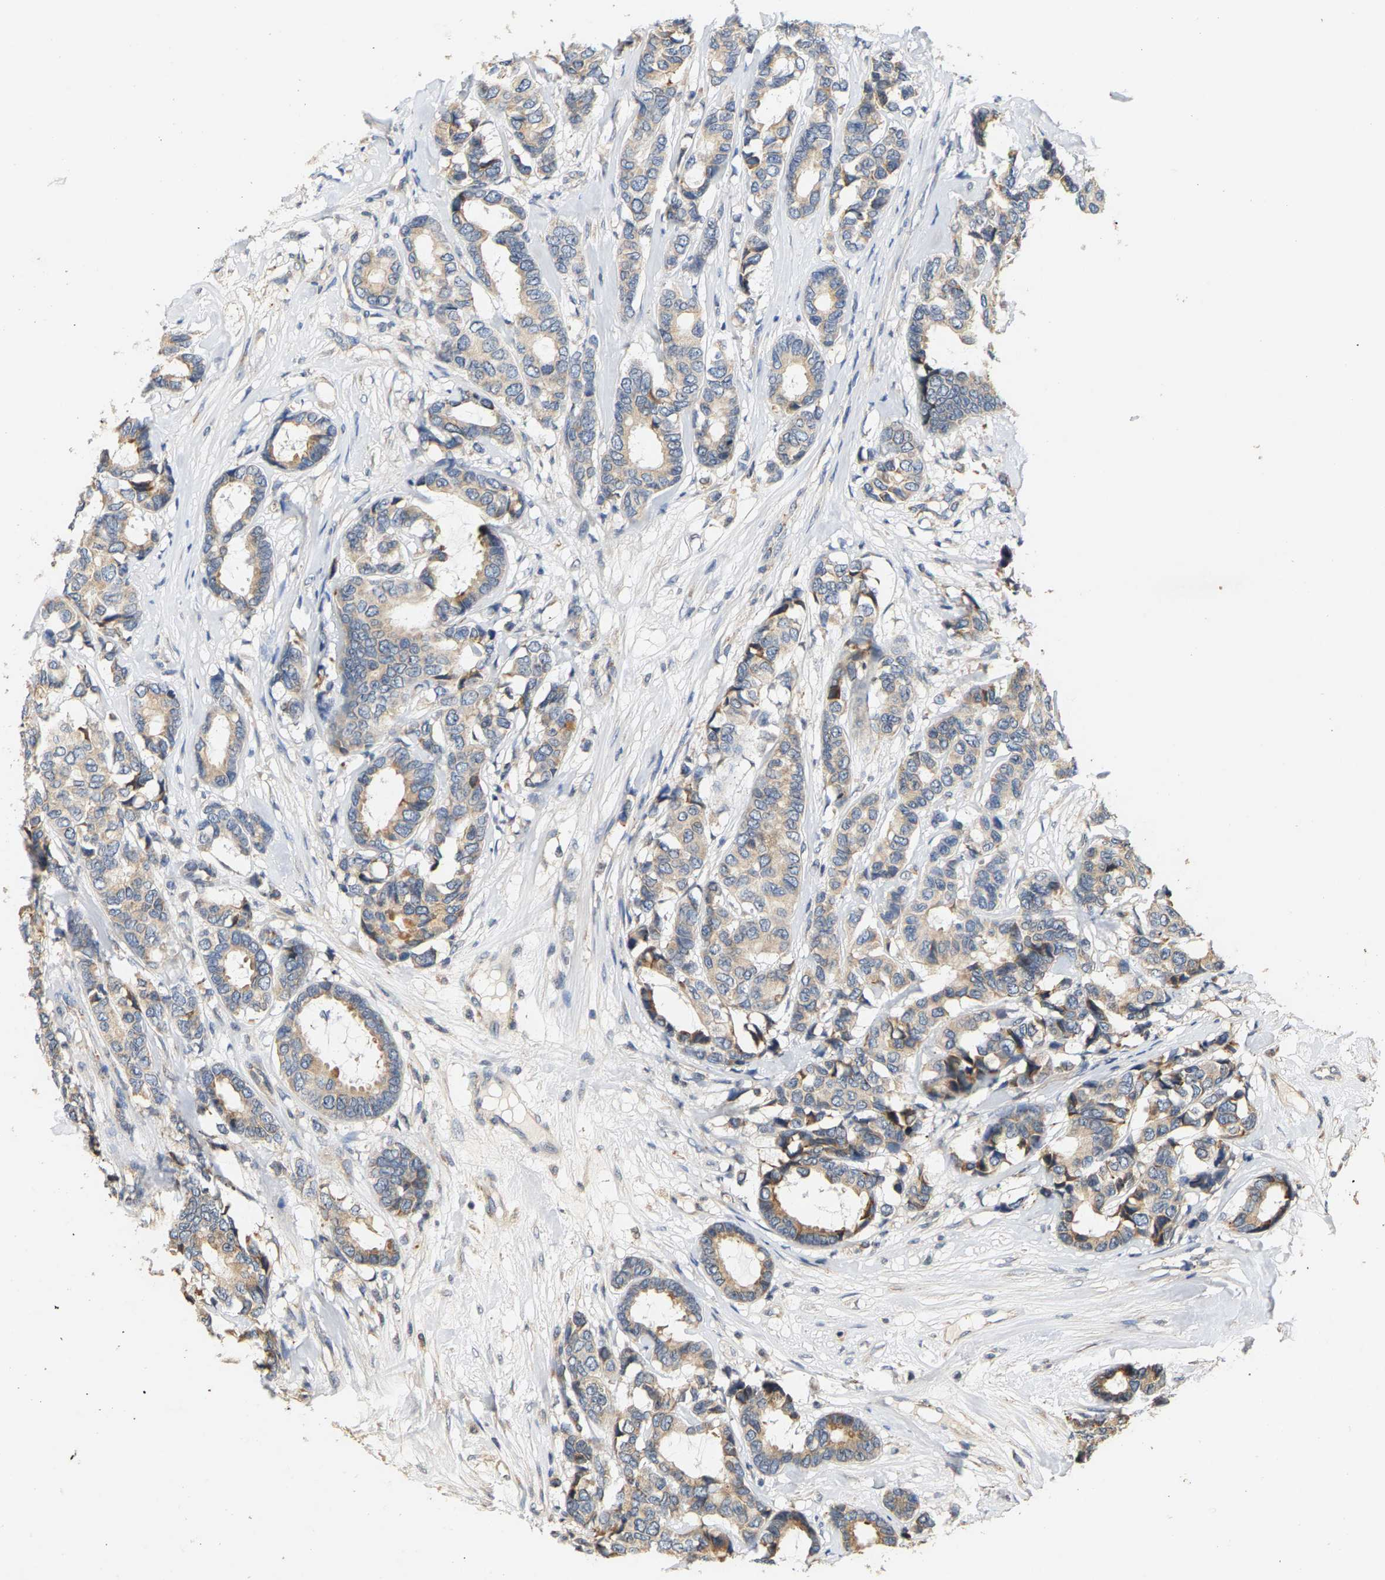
{"staining": {"intensity": "weak", "quantity": "<25%", "location": "cytoplasmic/membranous"}, "tissue": "breast cancer", "cell_type": "Tumor cells", "image_type": "cancer", "snomed": [{"axis": "morphology", "description": "Duct carcinoma"}, {"axis": "topography", "description": "Breast"}], "caption": "An image of breast invasive ductal carcinoma stained for a protein demonstrates no brown staining in tumor cells. The staining is performed using DAB brown chromogen with nuclei counter-stained in using hematoxylin.", "gene": "CIDEC", "patient": {"sex": "female", "age": 87}}